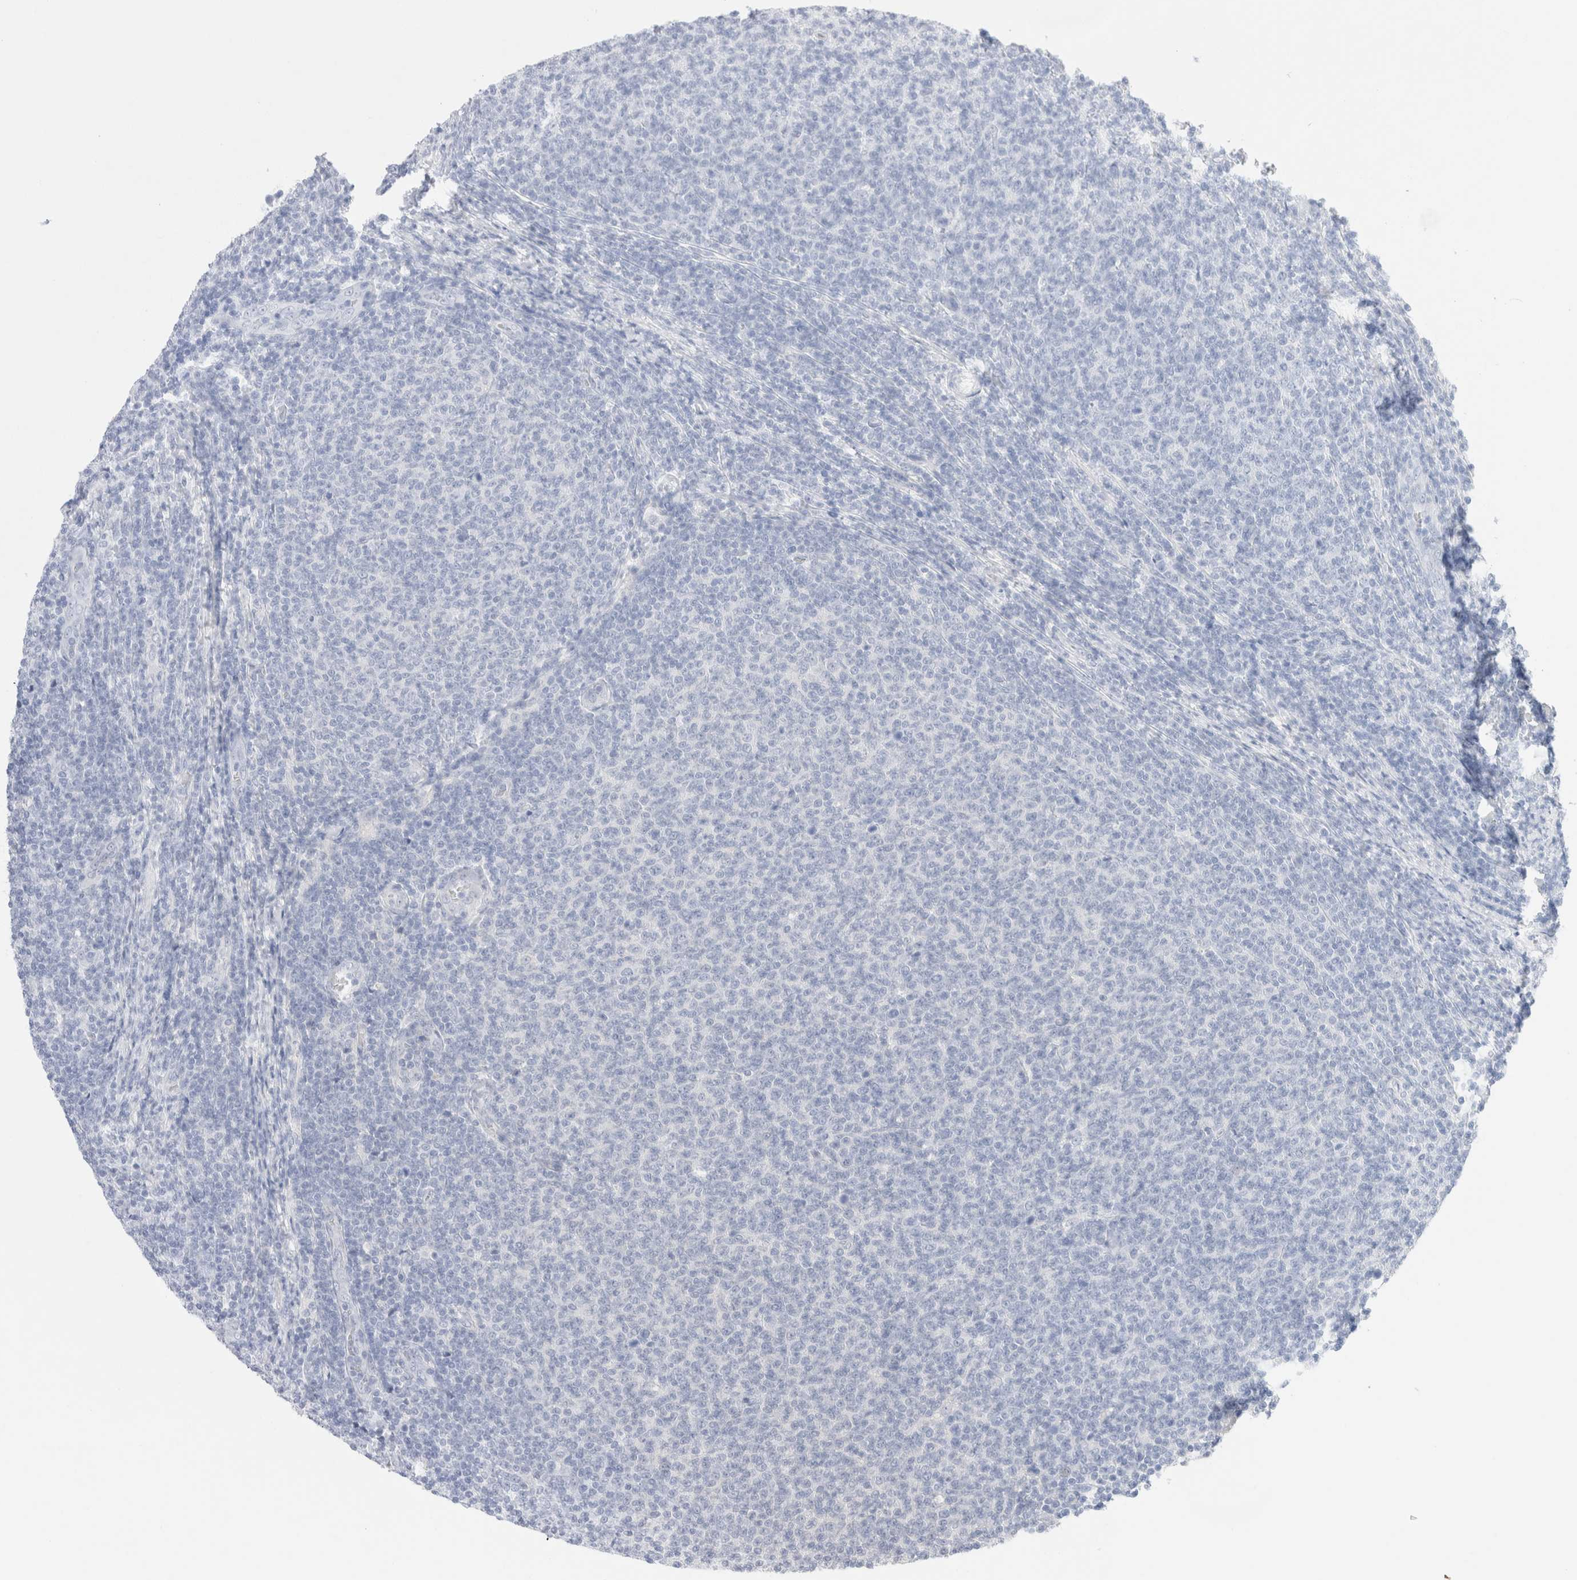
{"staining": {"intensity": "negative", "quantity": "none", "location": "none"}, "tissue": "lymphoma", "cell_type": "Tumor cells", "image_type": "cancer", "snomed": [{"axis": "morphology", "description": "Malignant lymphoma, non-Hodgkin's type, Low grade"}, {"axis": "topography", "description": "Lymph node"}], "caption": "Tumor cells are negative for brown protein staining in low-grade malignant lymphoma, non-Hodgkin's type. (DAB immunohistochemistry (IHC), high magnification).", "gene": "EPCAM", "patient": {"sex": "male", "age": 66}}